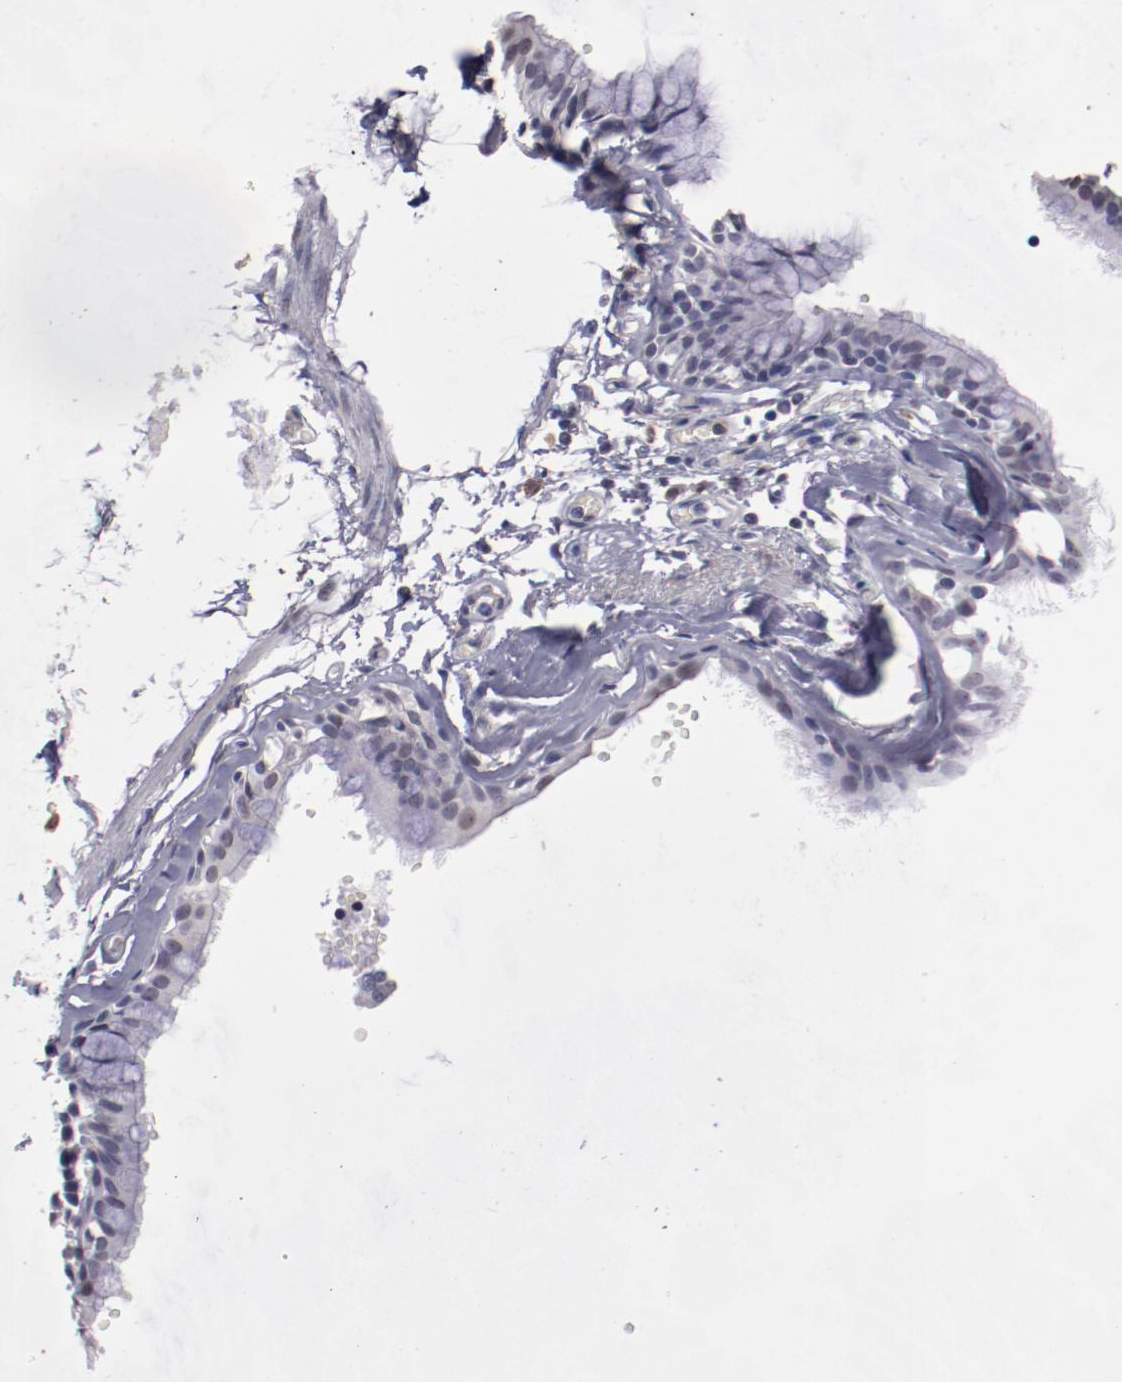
{"staining": {"intensity": "negative", "quantity": "none", "location": "none"}, "tissue": "bronchus", "cell_type": "Respiratory epithelial cells", "image_type": "normal", "snomed": [{"axis": "morphology", "description": "Normal tissue, NOS"}, {"axis": "topography", "description": "Bronchus"}, {"axis": "topography", "description": "Lung"}], "caption": "Bronchus stained for a protein using IHC exhibits no positivity respiratory epithelial cells.", "gene": "IRF4", "patient": {"sex": "female", "age": 56}}